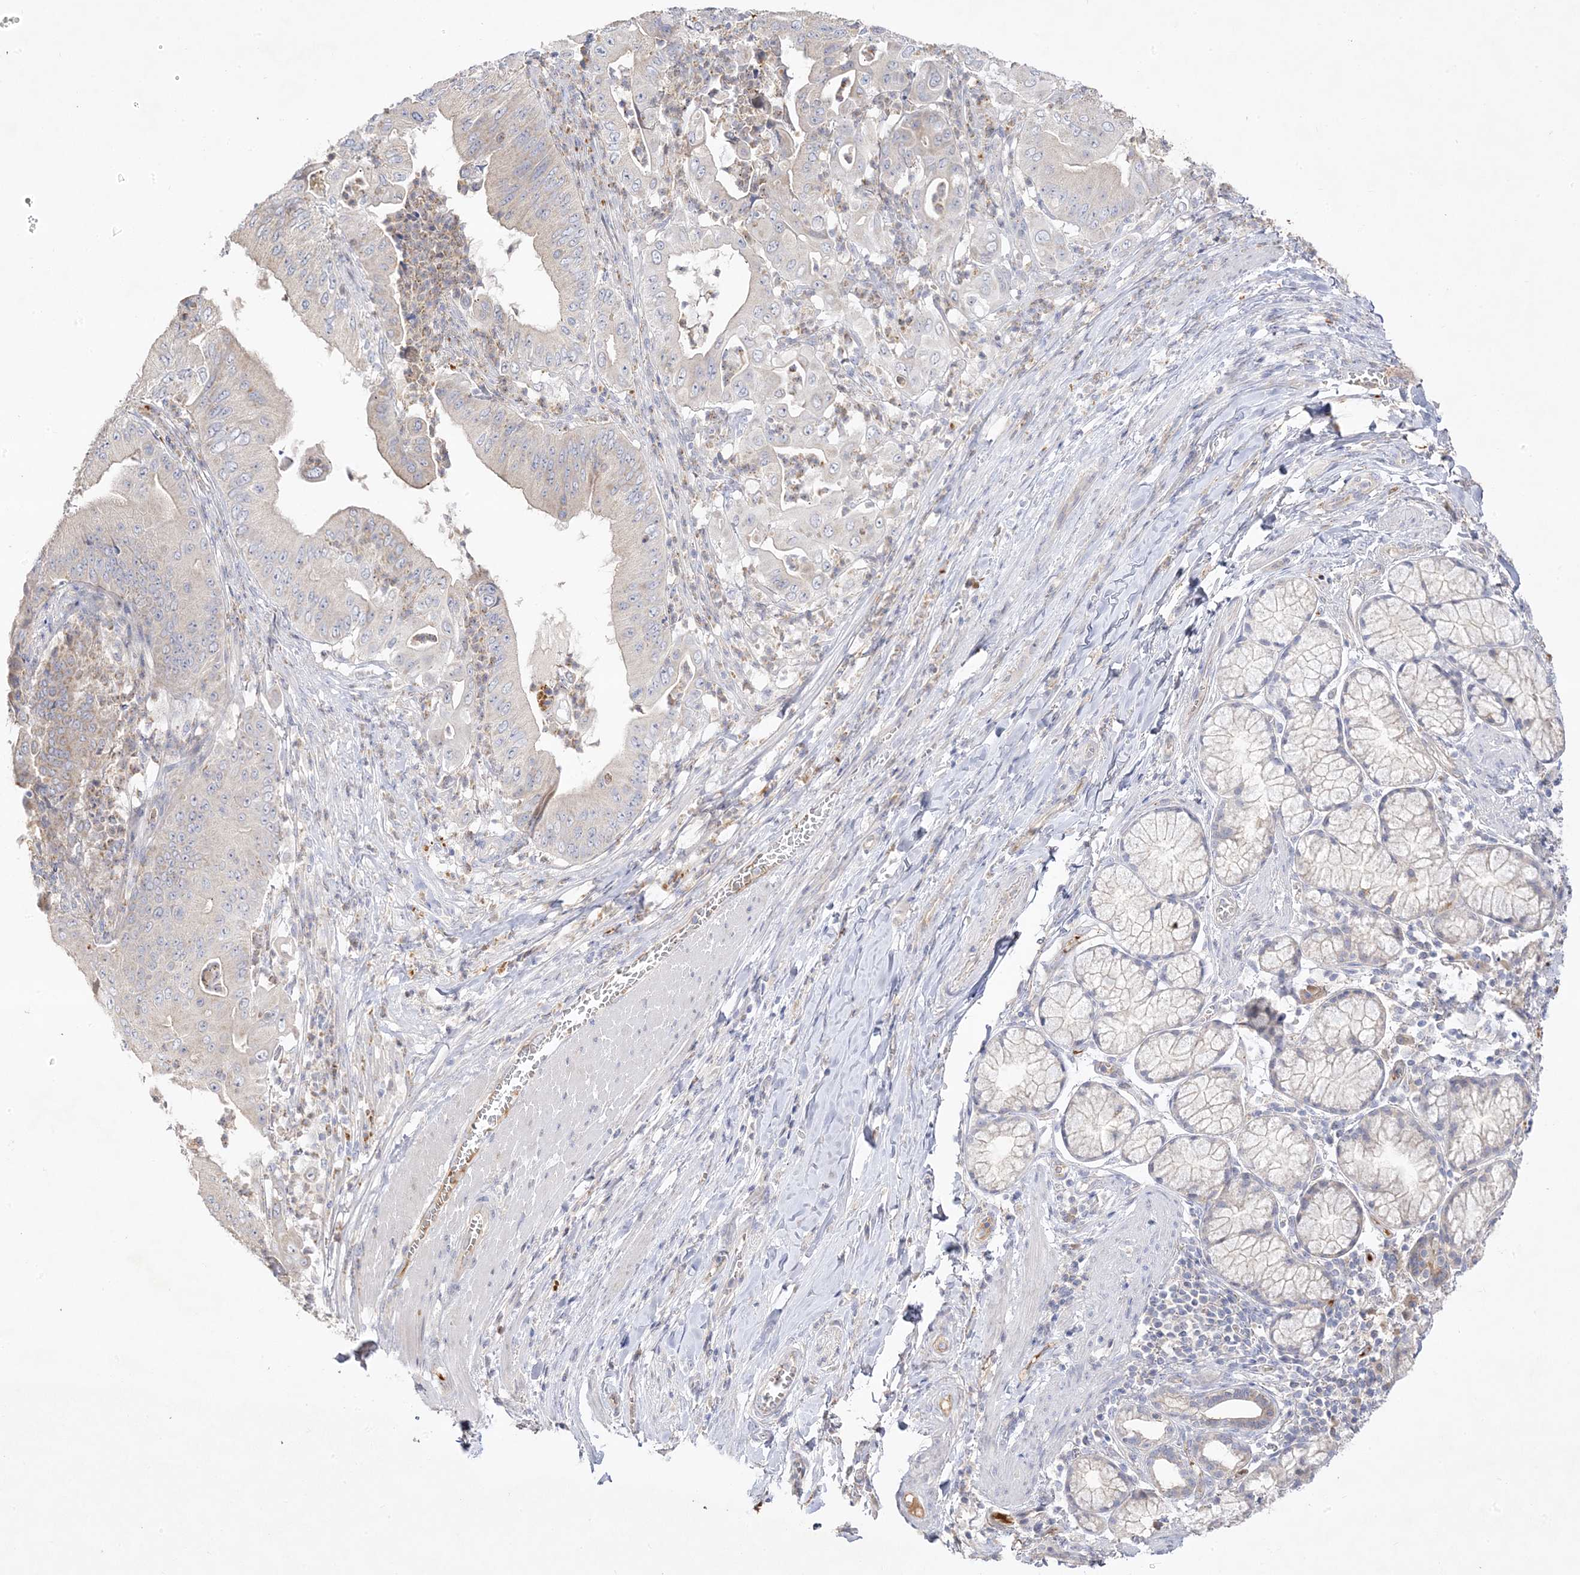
{"staining": {"intensity": "weak", "quantity": "<25%", "location": "cytoplasmic/membranous"}, "tissue": "pancreatic cancer", "cell_type": "Tumor cells", "image_type": "cancer", "snomed": [{"axis": "morphology", "description": "Adenocarcinoma, NOS"}, {"axis": "topography", "description": "Pancreas"}], "caption": "This image is of pancreatic cancer stained with IHC to label a protein in brown with the nuclei are counter-stained blue. There is no staining in tumor cells.", "gene": "TRANK1", "patient": {"sex": "female", "age": 77}}